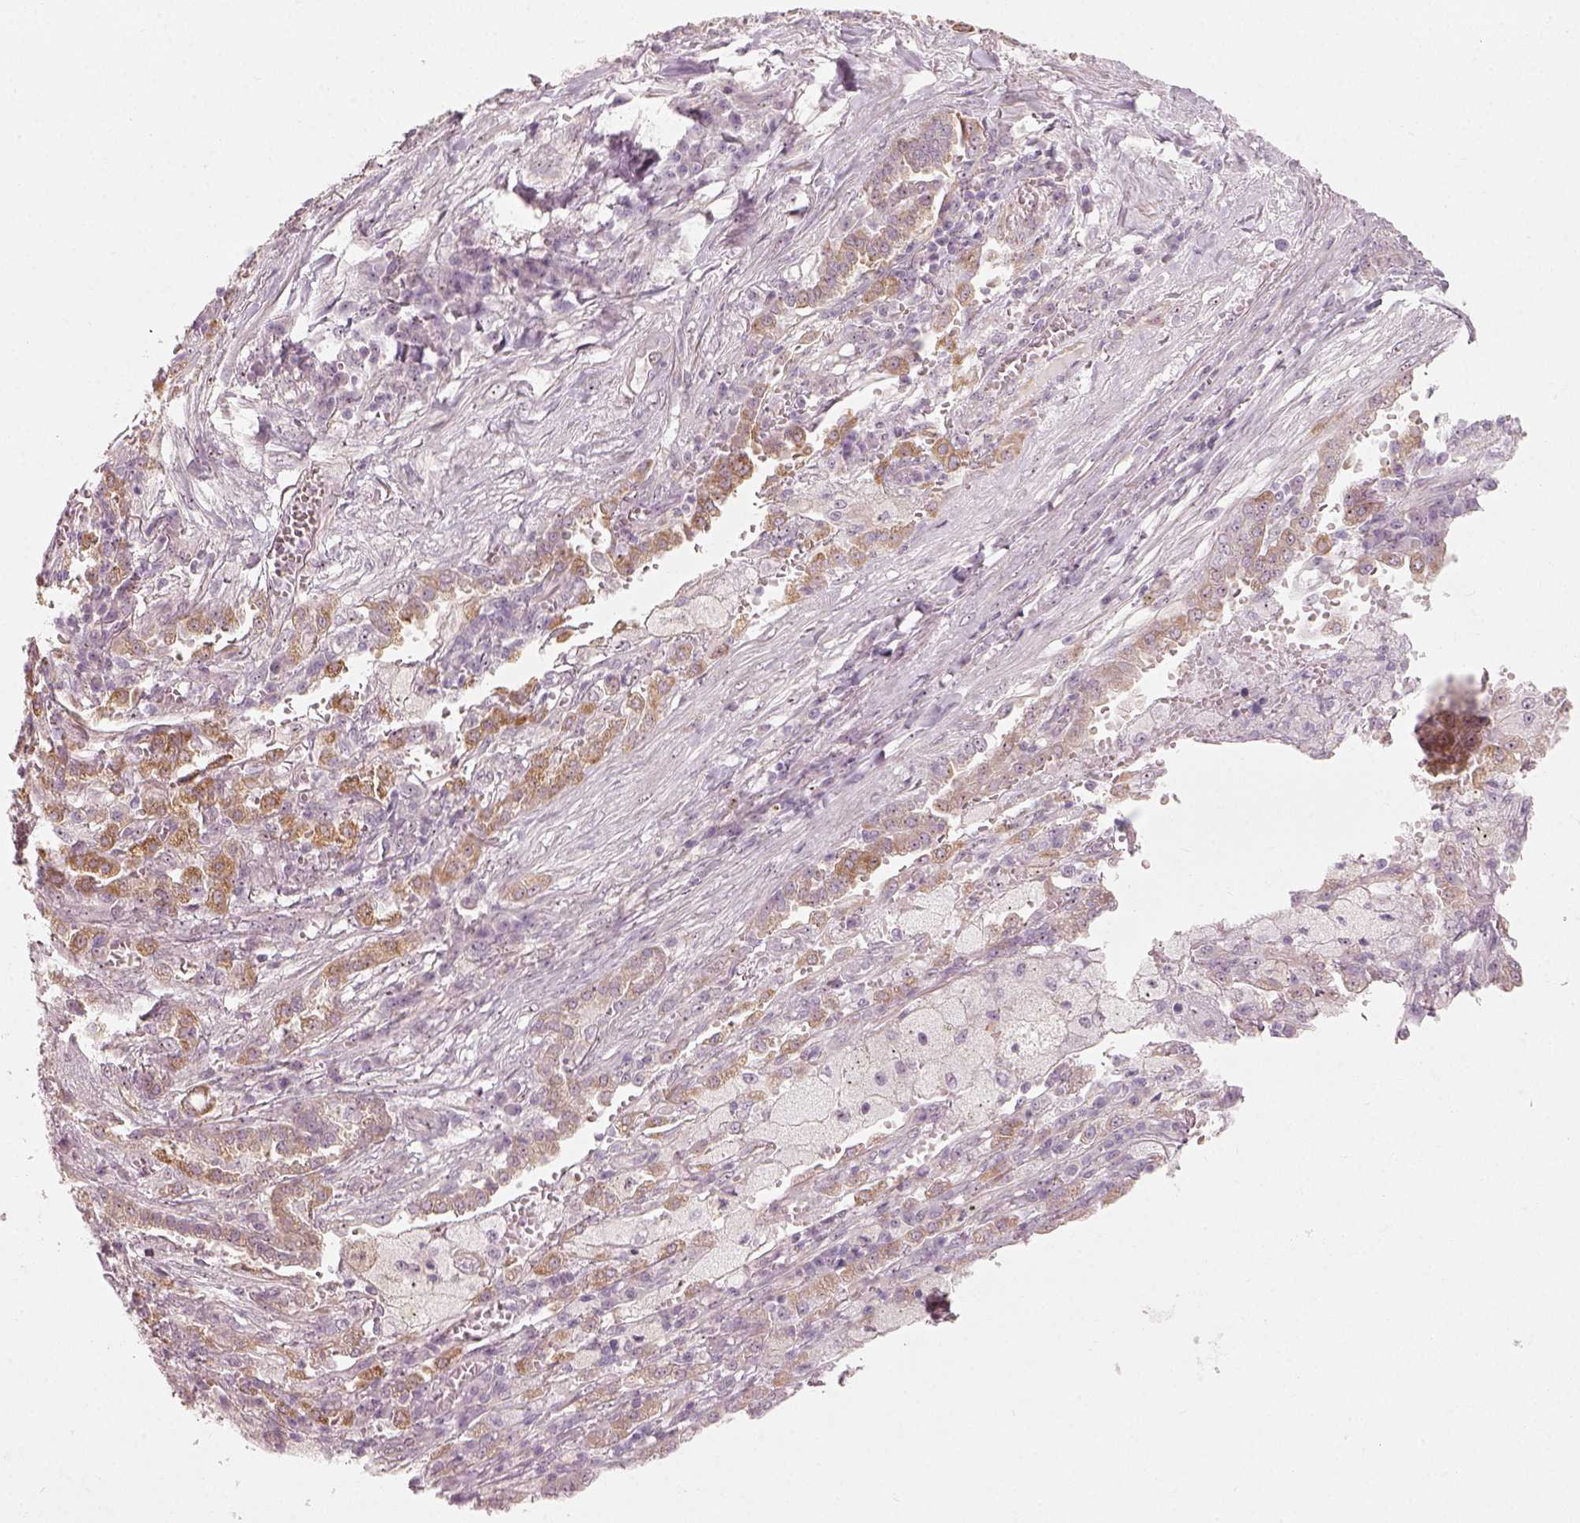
{"staining": {"intensity": "moderate", "quantity": "25%-75%", "location": "cytoplasmic/membranous"}, "tissue": "lung cancer", "cell_type": "Tumor cells", "image_type": "cancer", "snomed": [{"axis": "morphology", "description": "Adenocarcinoma, NOS"}, {"axis": "topography", "description": "Lung"}], "caption": "The immunohistochemical stain highlights moderate cytoplasmic/membranous expression in tumor cells of adenocarcinoma (lung) tissue. (brown staining indicates protein expression, while blue staining denotes nuclei).", "gene": "CDS1", "patient": {"sex": "male", "age": 57}}